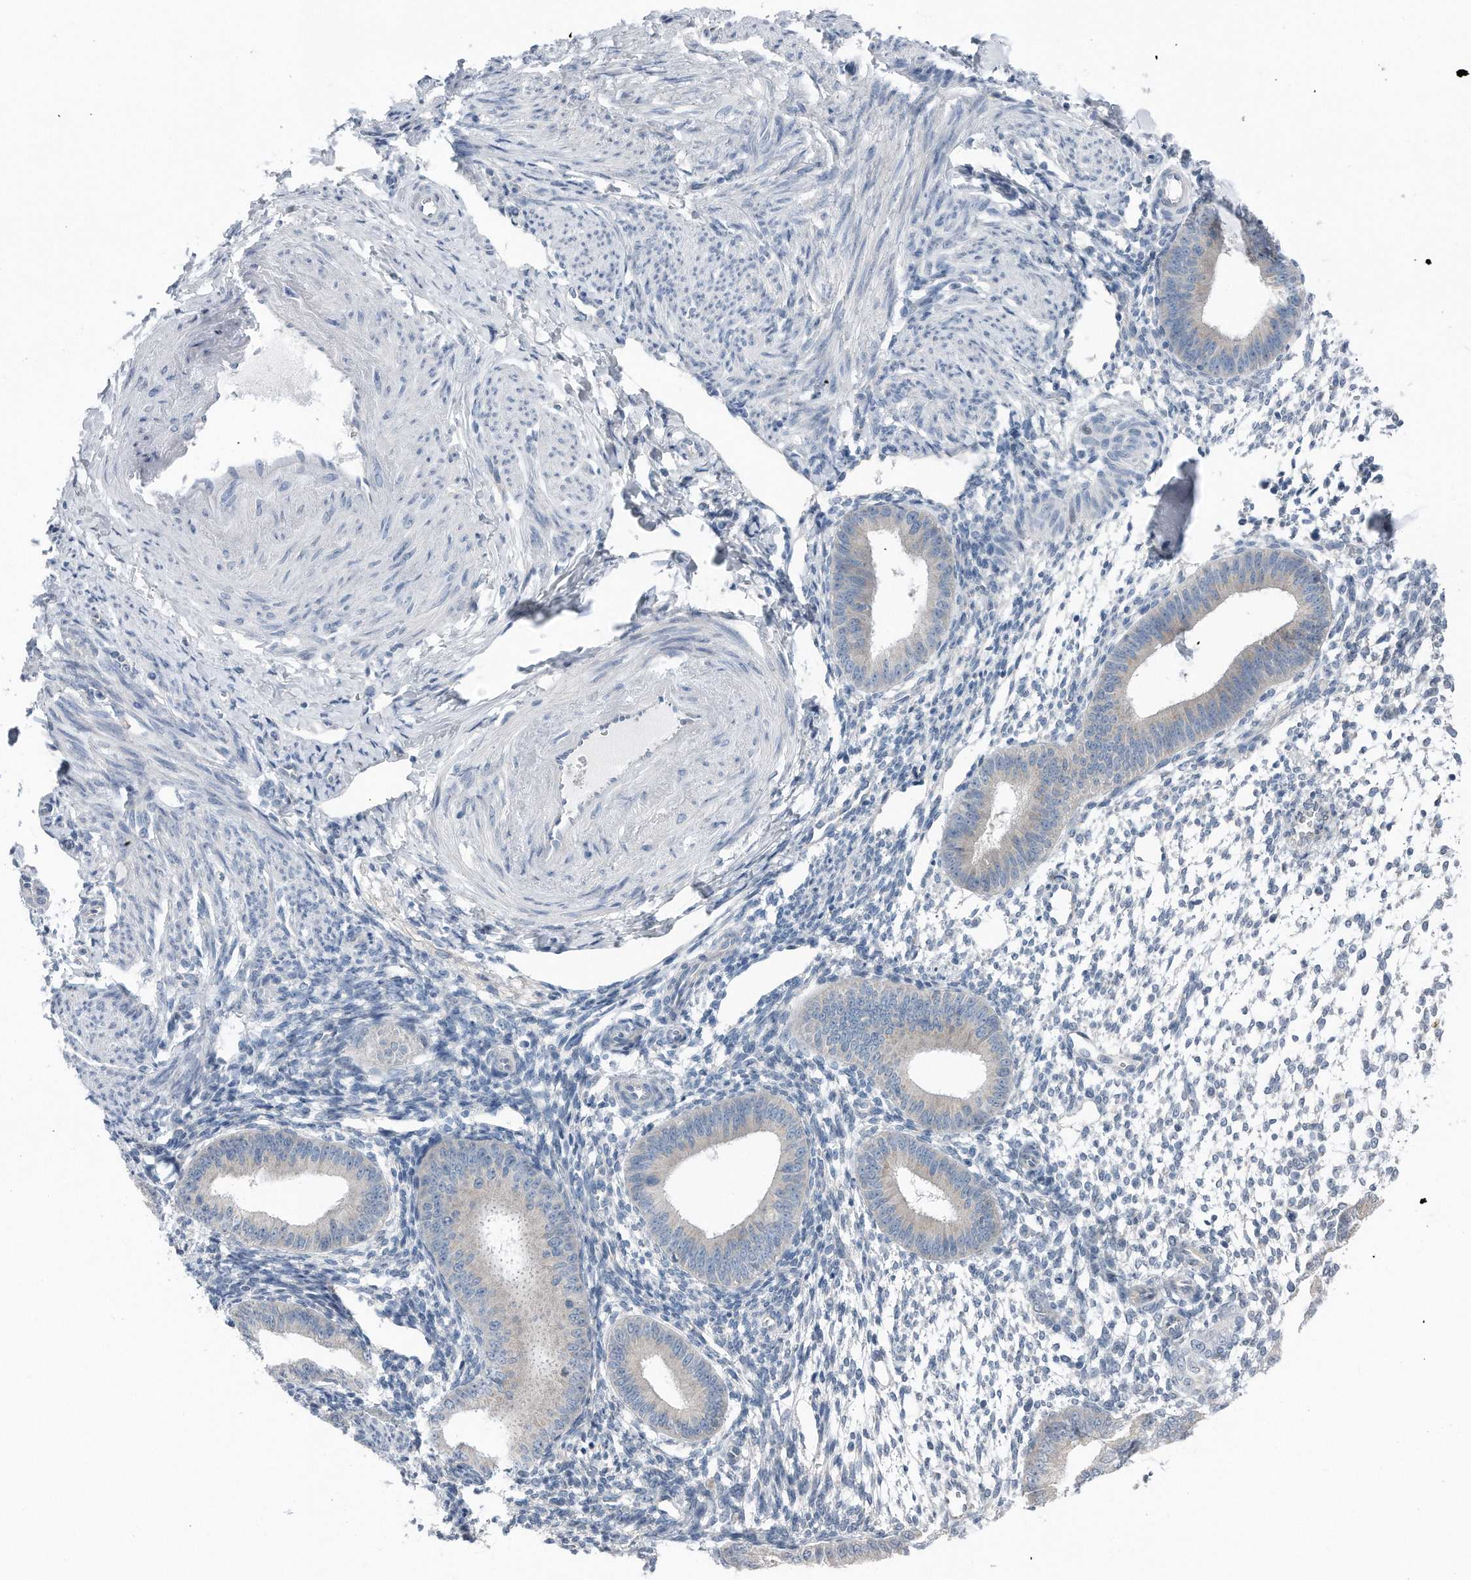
{"staining": {"intensity": "negative", "quantity": "none", "location": "none"}, "tissue": "endometrium", "cell_type": "Cells in endometrial stroma", "image_type": "normal", "snomed": [{"axis": "morphology", "description": "Normal tissue, NOS"}, {"axis": "topography", "description": "Uterus"}, {"axis": "topography", "description": "Endometrium"}], "caption": "An image of human endometrium is negative for staining in cells in endometrial stroma. The staining was performed using DAB (3,3'-diaminobenzidine) to visualize the protein expression in brown, while the nuclei were stained in blue with hematoxylin (Magnification: 20x).", "gene": "YRDC", "patient": {"sex": "female", "age": 48}}